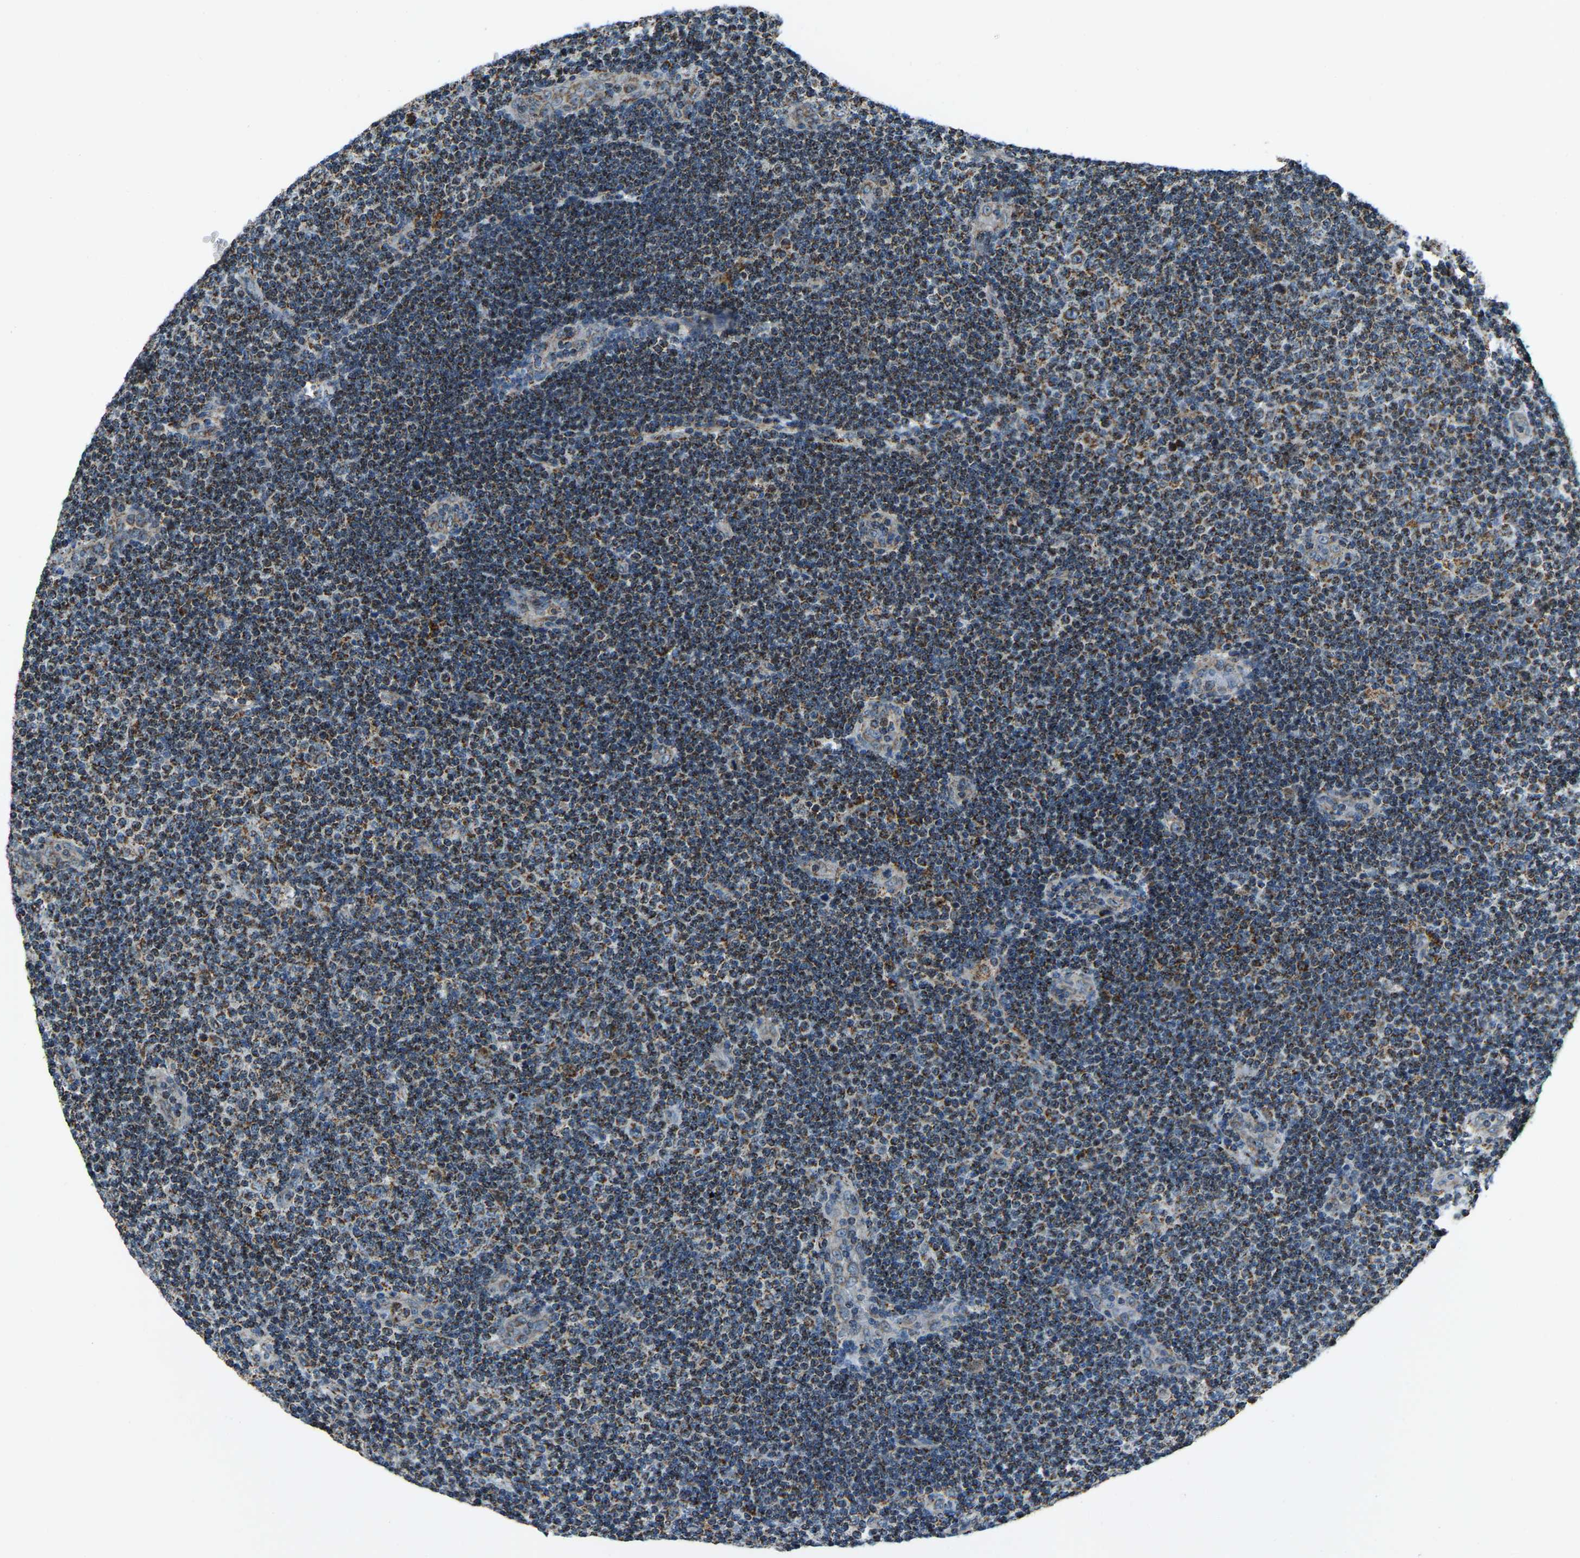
{"staining": {"intensity": "strong", "quantity": ">75%", "location": "cytoplasmic/membranous"}, "tissue": "lymphoma", "cell_type": "Tumor cells", "image_type": "cancer", "snomed": [{"axis": "morphology", "description": "Malignant lymphoma, non-Hodgkin's type, Low grade"}, {"axis": "topography", "description": "Lymph node"}], "caption": "Tumor cells show strong cytoplasmic/membranous expression in about >75% of cells in low-grade malignant lymphoma, non-Hodgkin's type.", "gene": "RBM33", "patient": {"sex": "male", "age": 83}}